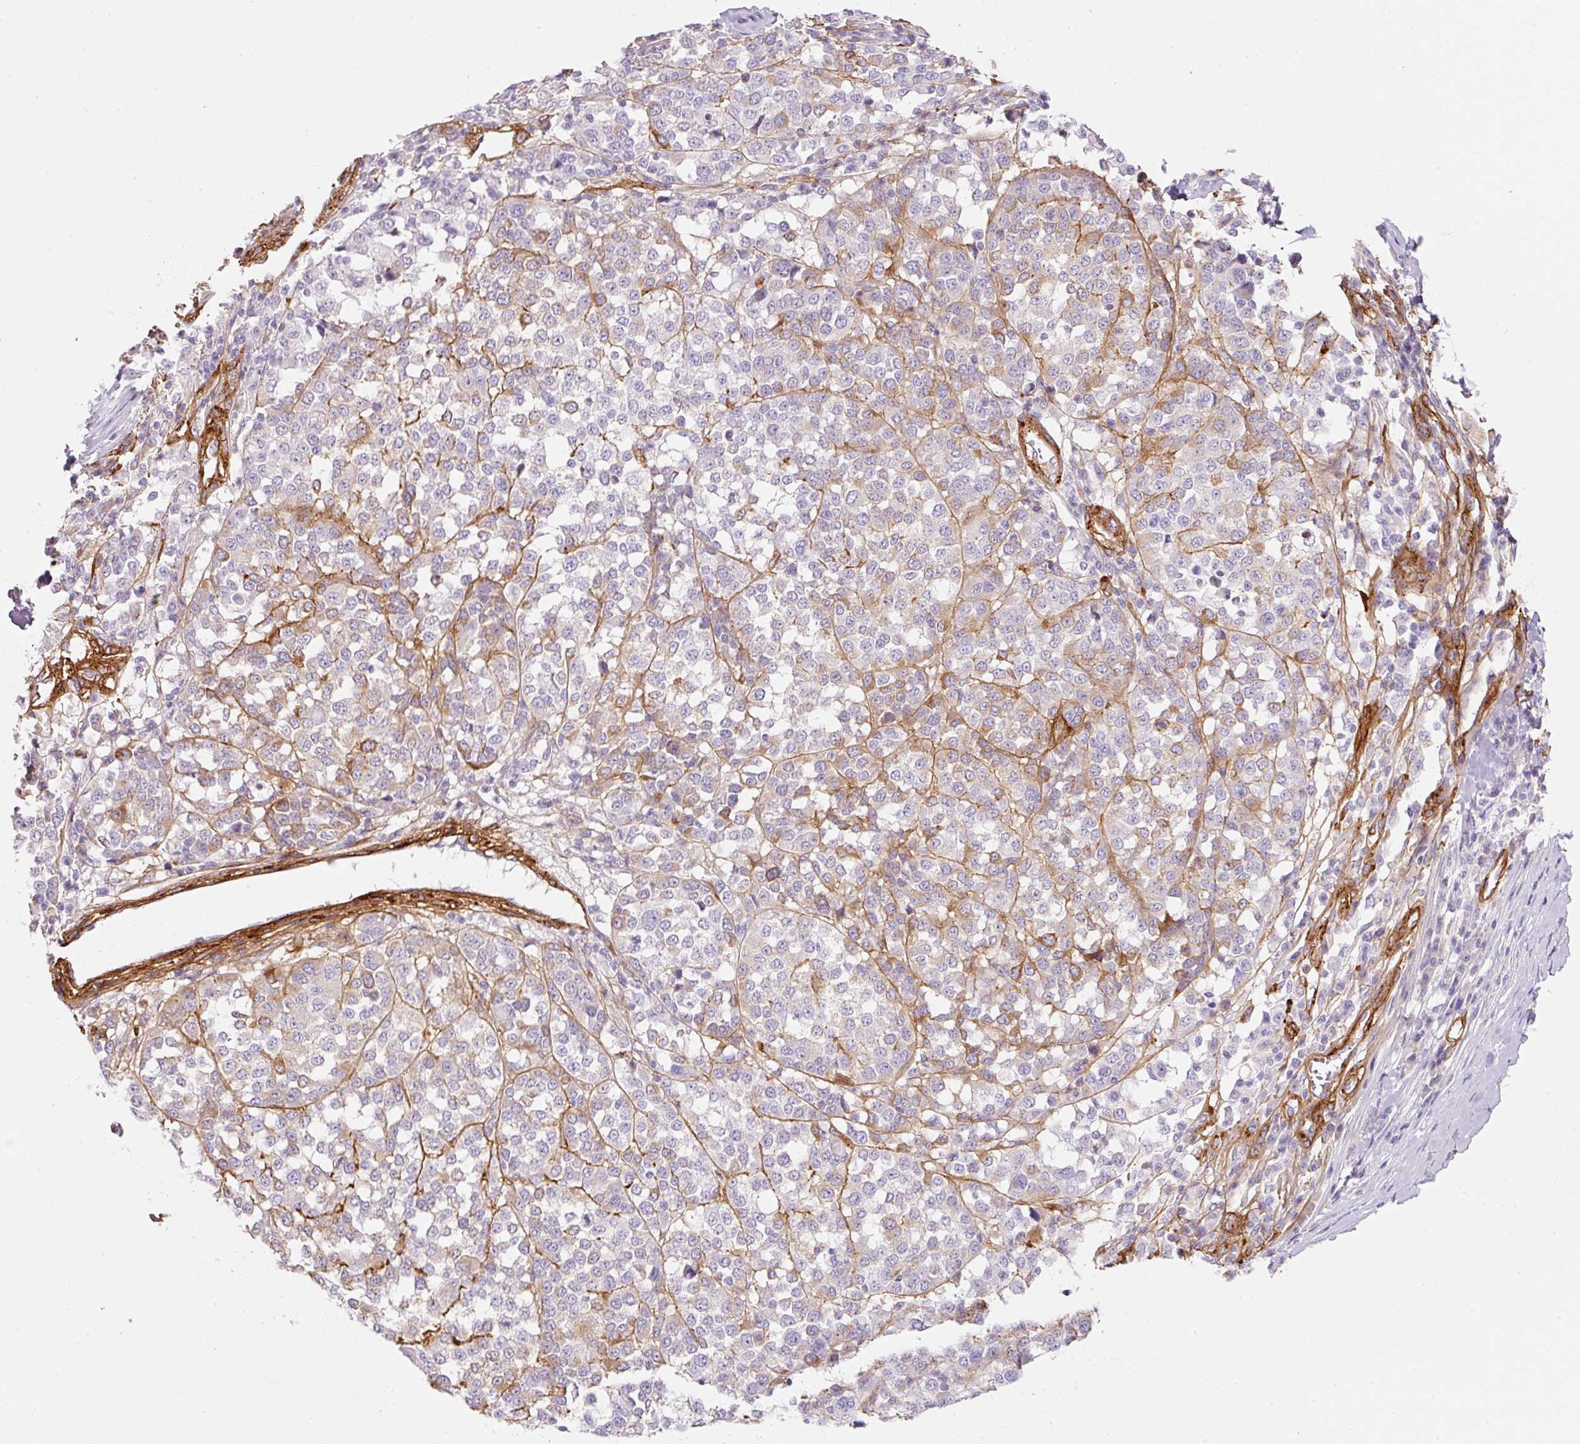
{"staining": {"intensity": "weak", "quantity": "25%-75%", "location": "cytoplasmic/membranous"}, "tissue": "melanoma", "cell_type": "Tumor cells", "image_type": "cancer", "snomed": [{"axis": "morphology", "description": "Malignant melanoma, Metastatic site"}, {"axis": "topography", "description": "Lymph node"}], "caption": "Weak cytoplasmic/membranous positivity for a protein is present in approximately 25%-75% of tumor cells of melanoma using immunohistochemistry.", "gene": "LOXL4", "patient": {"sex": "male", "age": 44}}